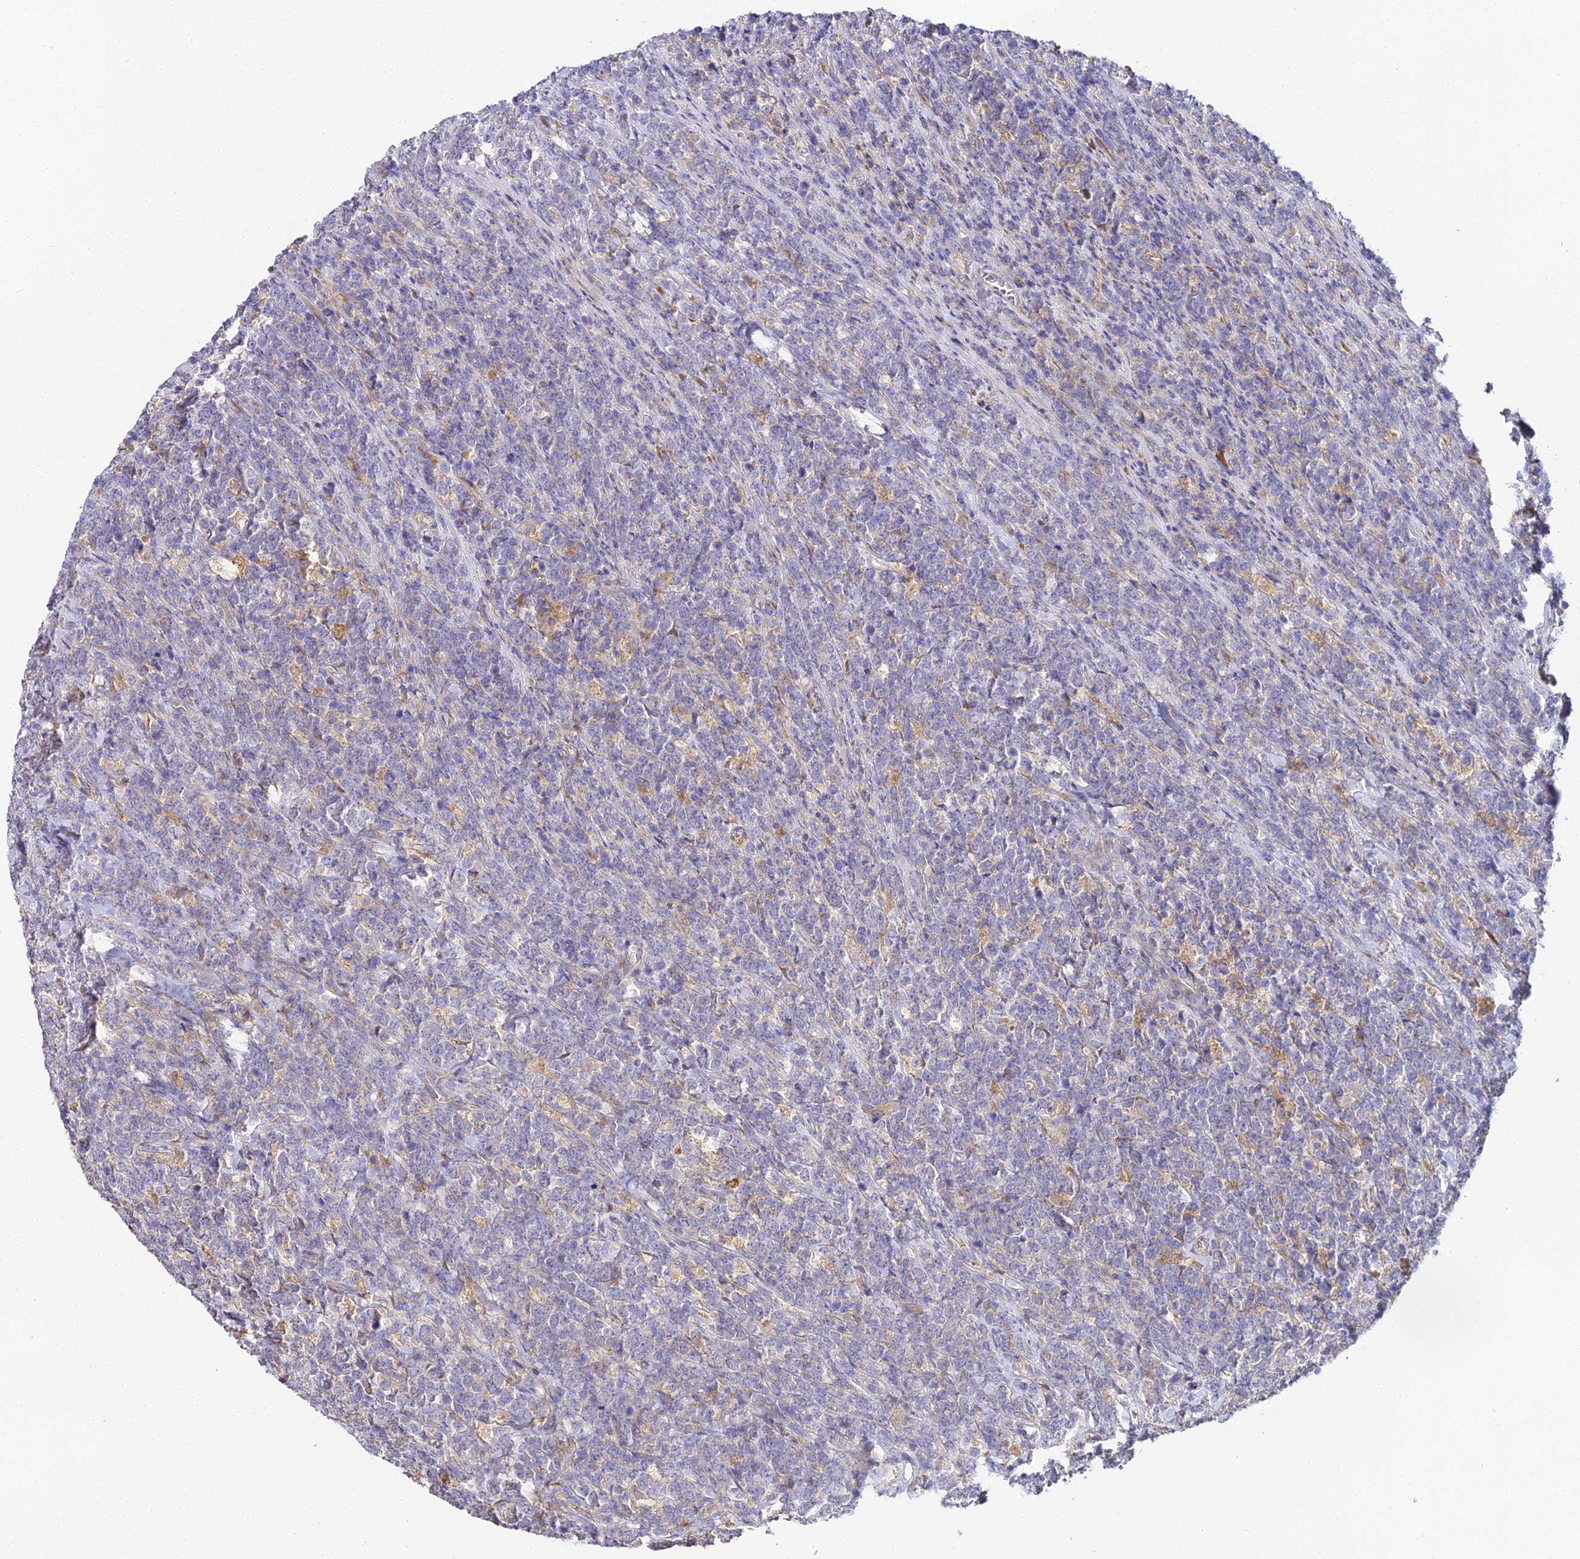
{"staining": {"intensity": "moderate", "quantity": "<25%", "location": "cytoplasmic/membranous"}, "tissue": "lymphoma", "cell_type": "Tumor cells", "image_type": "cancer", "snomed": [{"axis": "morphology", "description": "Malignant lymphoma, non-Hodgkin's type, High grade"}, {"axis": "topography", "description": "Small intestine"}], "caption": "Immunohistochemistry (IHC) staining of malignant lymphoma, non-Hodgkin's type (high-grade), which demonstrates low levels of moderate cytoplasmic/membranous expression in approximately <25% of tumor cells indicating moderate cytoplasmic/membranous protein expression. The staining was performed using DAB (brown) for protein detection and nuclei were counterstained in hematoxylin (blue).", "gene": "SCX", "patient": {"sex": "male", "age": 8}}